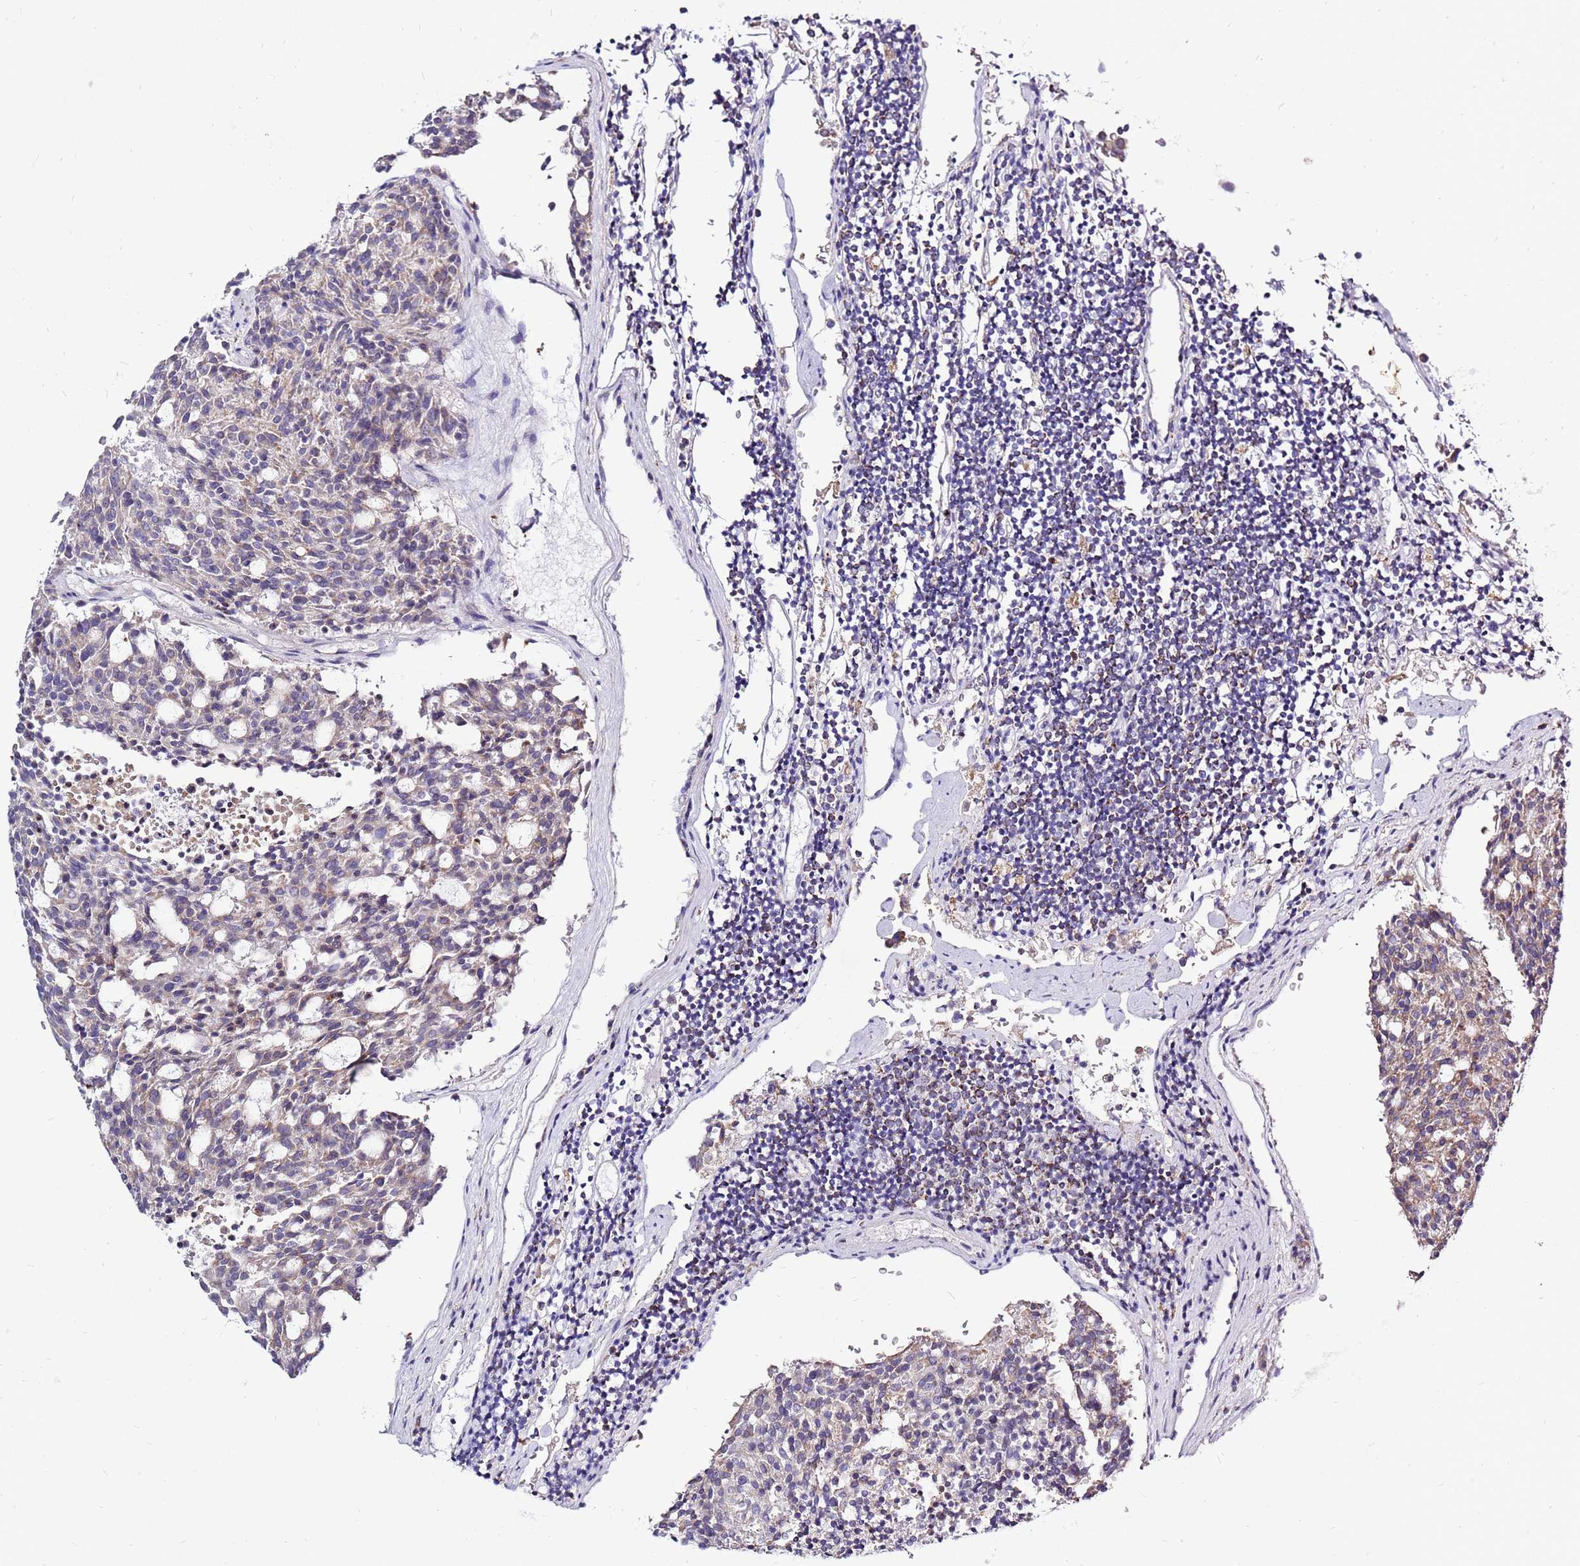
{"staining": {"intensity": "negative", "quantity": "none", "location": "none"}, "tissue": "carcinoid", "cell_type": "Tumor cells", "image_type": "cancer", "snomed": [{"axis": "morphology", "description": "Carcinoid, malignant, NOS"}, {"axis": "topography", "description": "Pancreas"}], "caption": "Immunohistochemical staining of malignant carcinoid shows no significant positivity in tumor cells.", "gene": "IGF1R", "patient": {"sex": "female", "age": 54}}